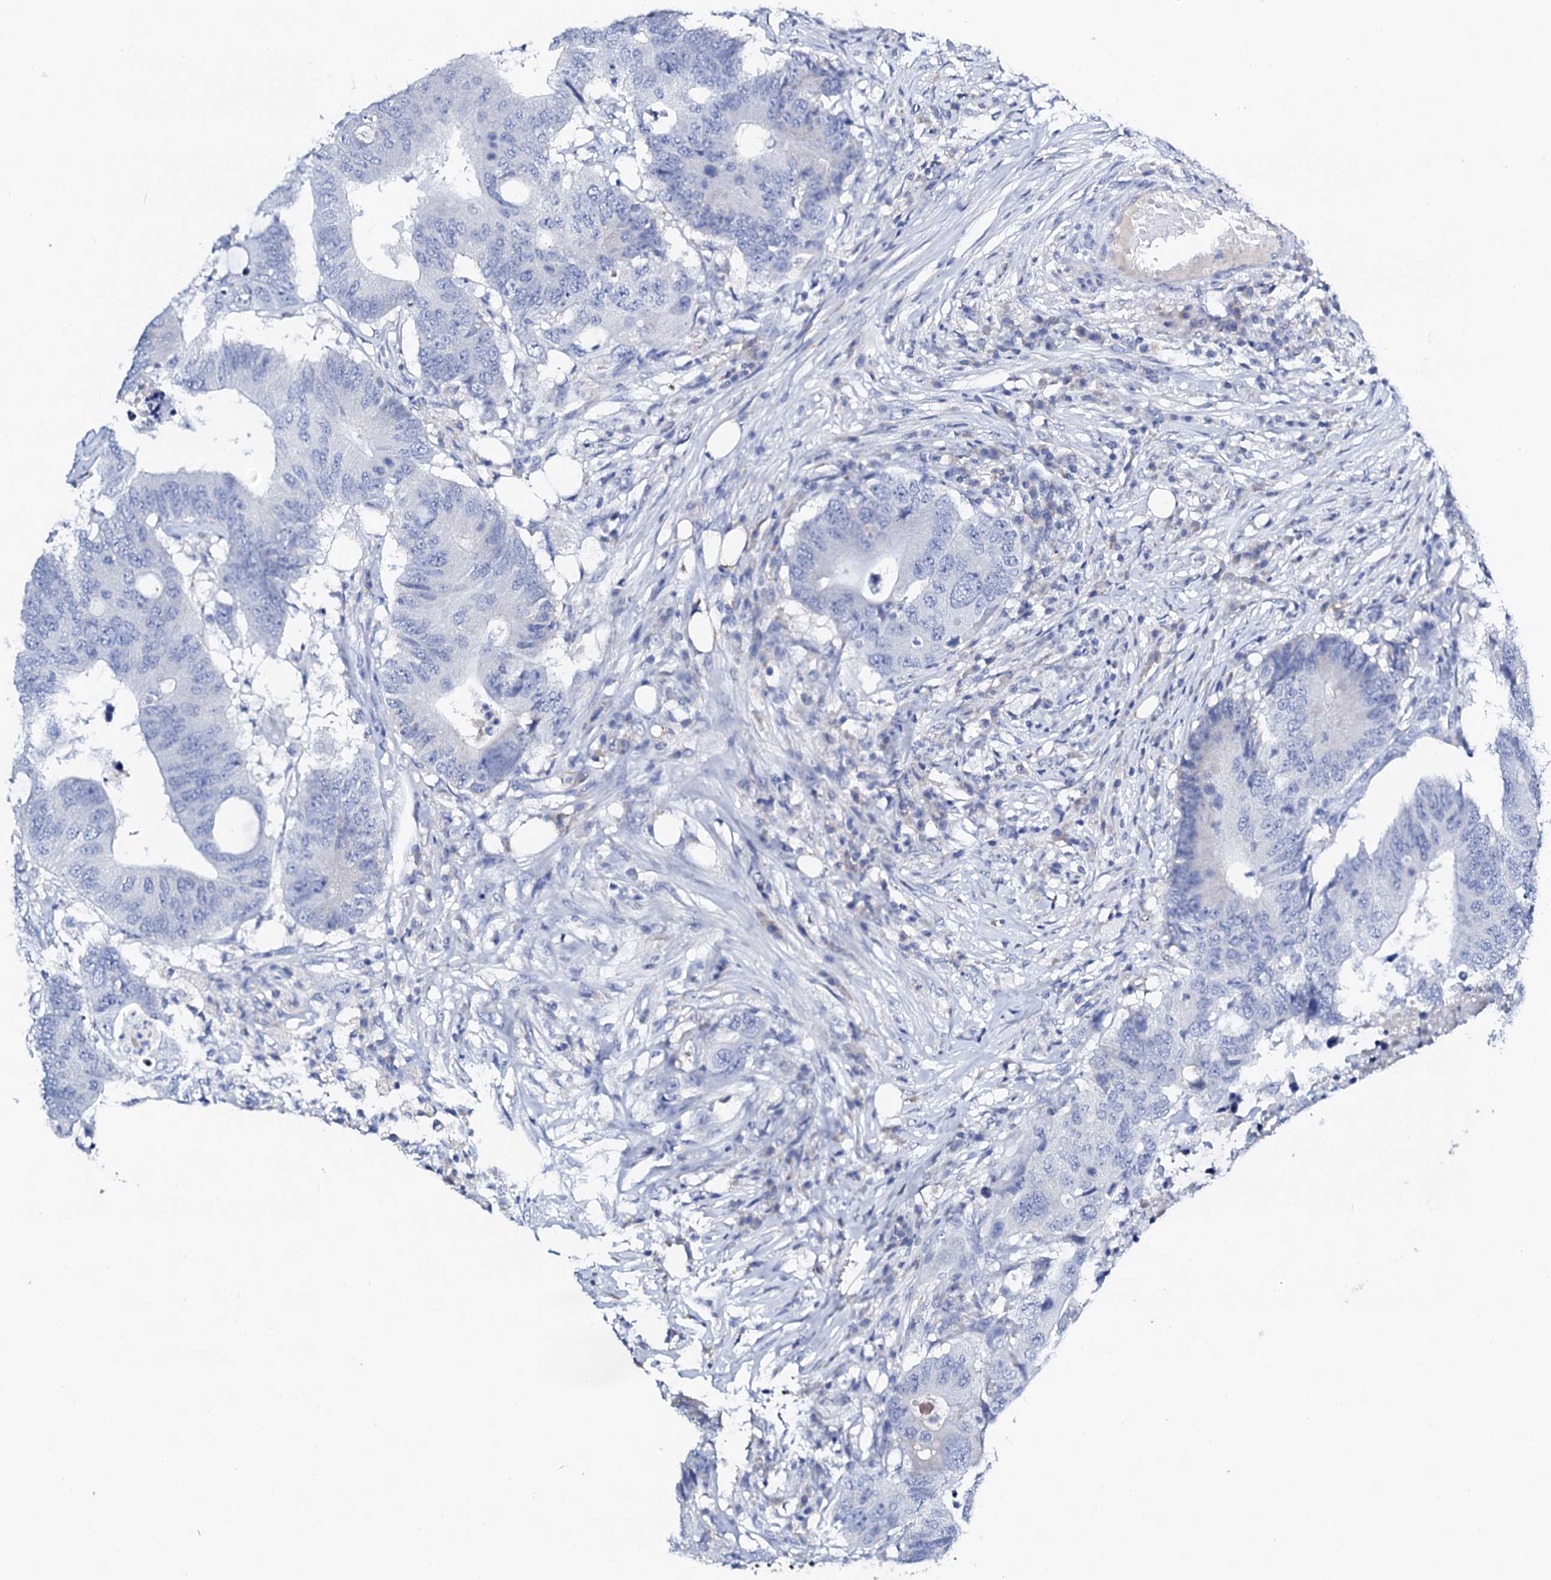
{"staining": {"intensity": "negative", "quantity": "none", "location": "none"}, "tissue": "colorectal cancer", "cell_type": "Tumor cells", "image_type": "cancer", "snomed": [{"axis": "morphology", "description": "Adenocarcinoma, NOS"}, {"axis": "topography", "description": "Colon"}], "caption": "Tumor cells show no significant positivity in colorectal cancer (adenocarcinoma).", "gene": "FBXL16", "patient": {"sex": "male", "age": 71}}